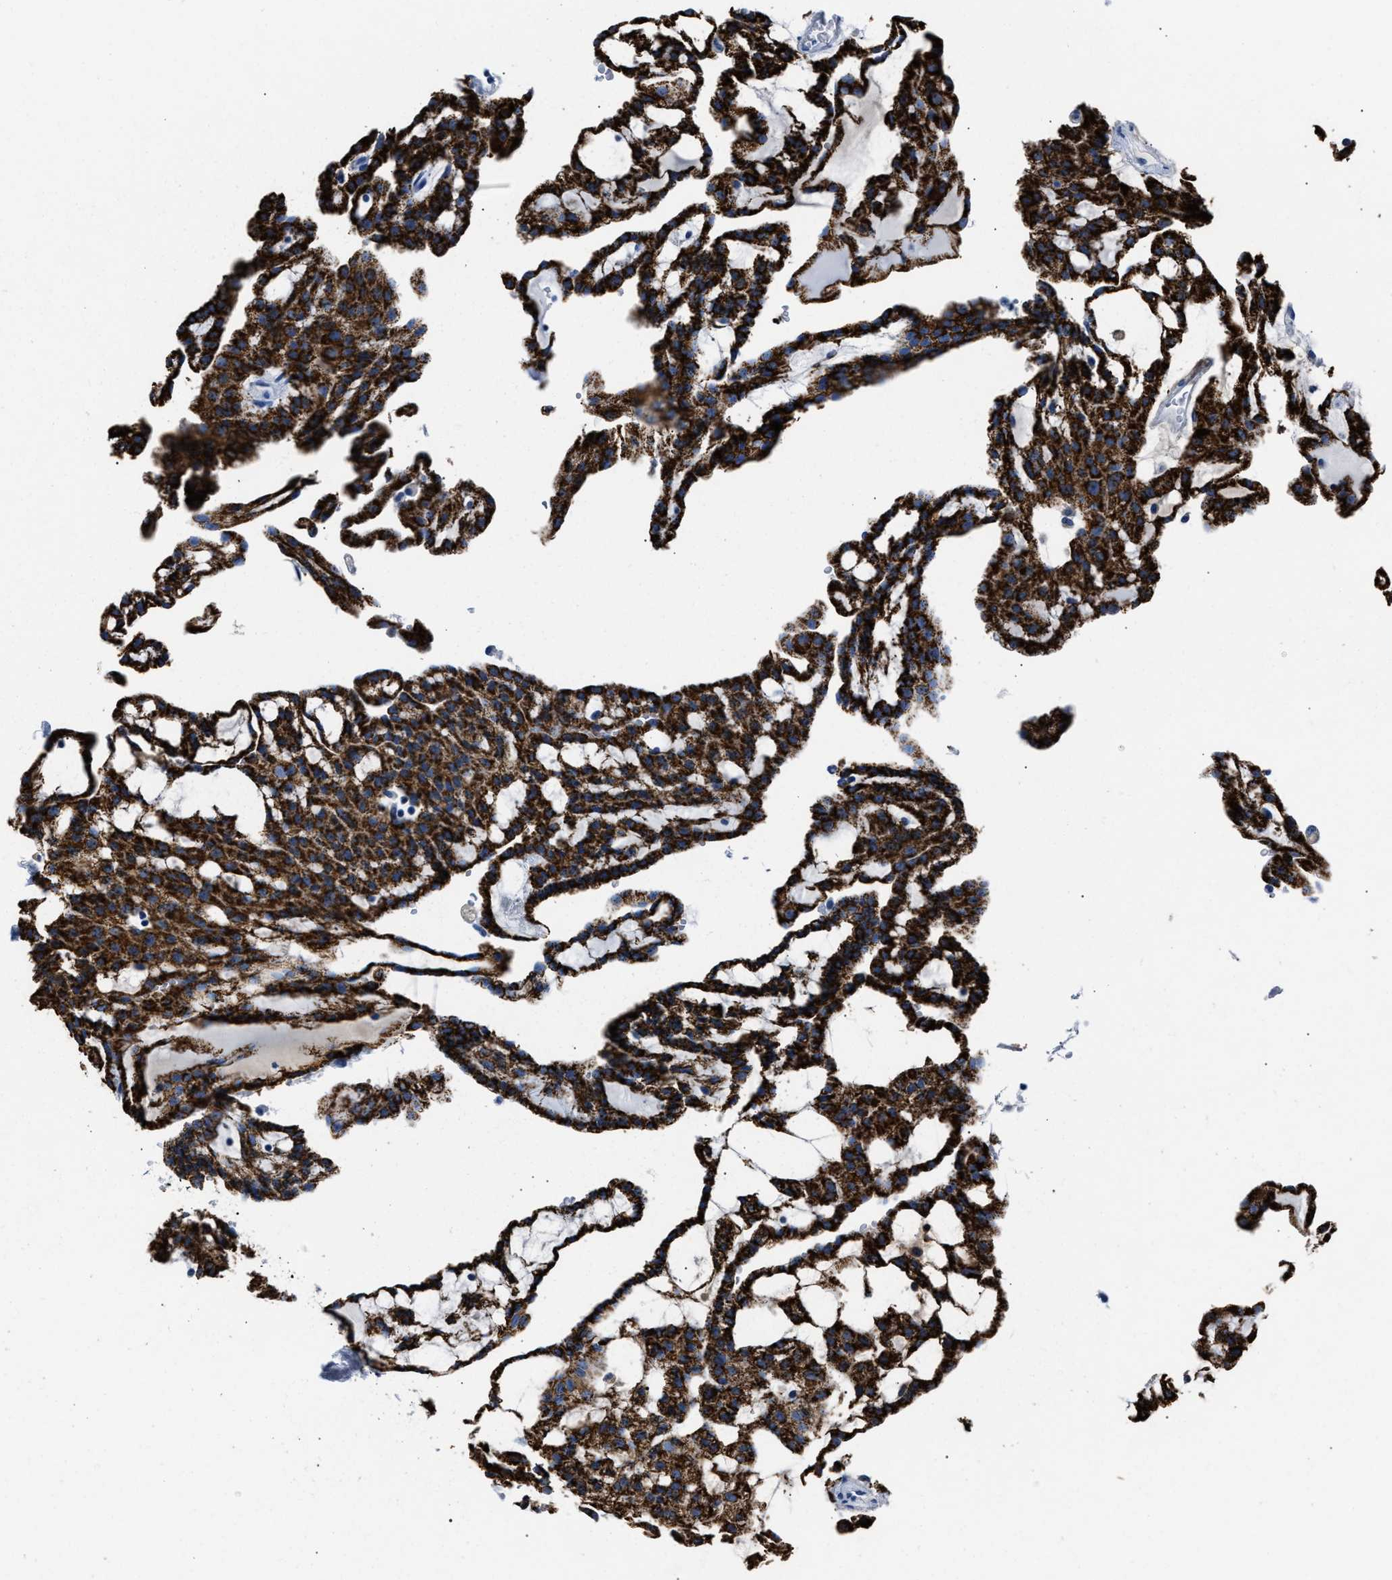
{"staining": {"intensity": "strong", "quantity": ">75%", "location": "cytoplasmic/membranous"}, "tissue": "renal cancer", "cell_type": "Tumor cells", "image_type": "cancer", "snomed": [{"axis": "morphology", "description": "Adenocarcinoma, NOS"}, {"axis": "topography", "description": "Kidney"}], "caption": "Immunohistochemical staining of renal adenocarcinoma shows strong cytoplasmic/membranous protein expression in approximately >75% of tumor cells.", "gene": "AMACR", "patient": {"sex": "male", "age": 63}}